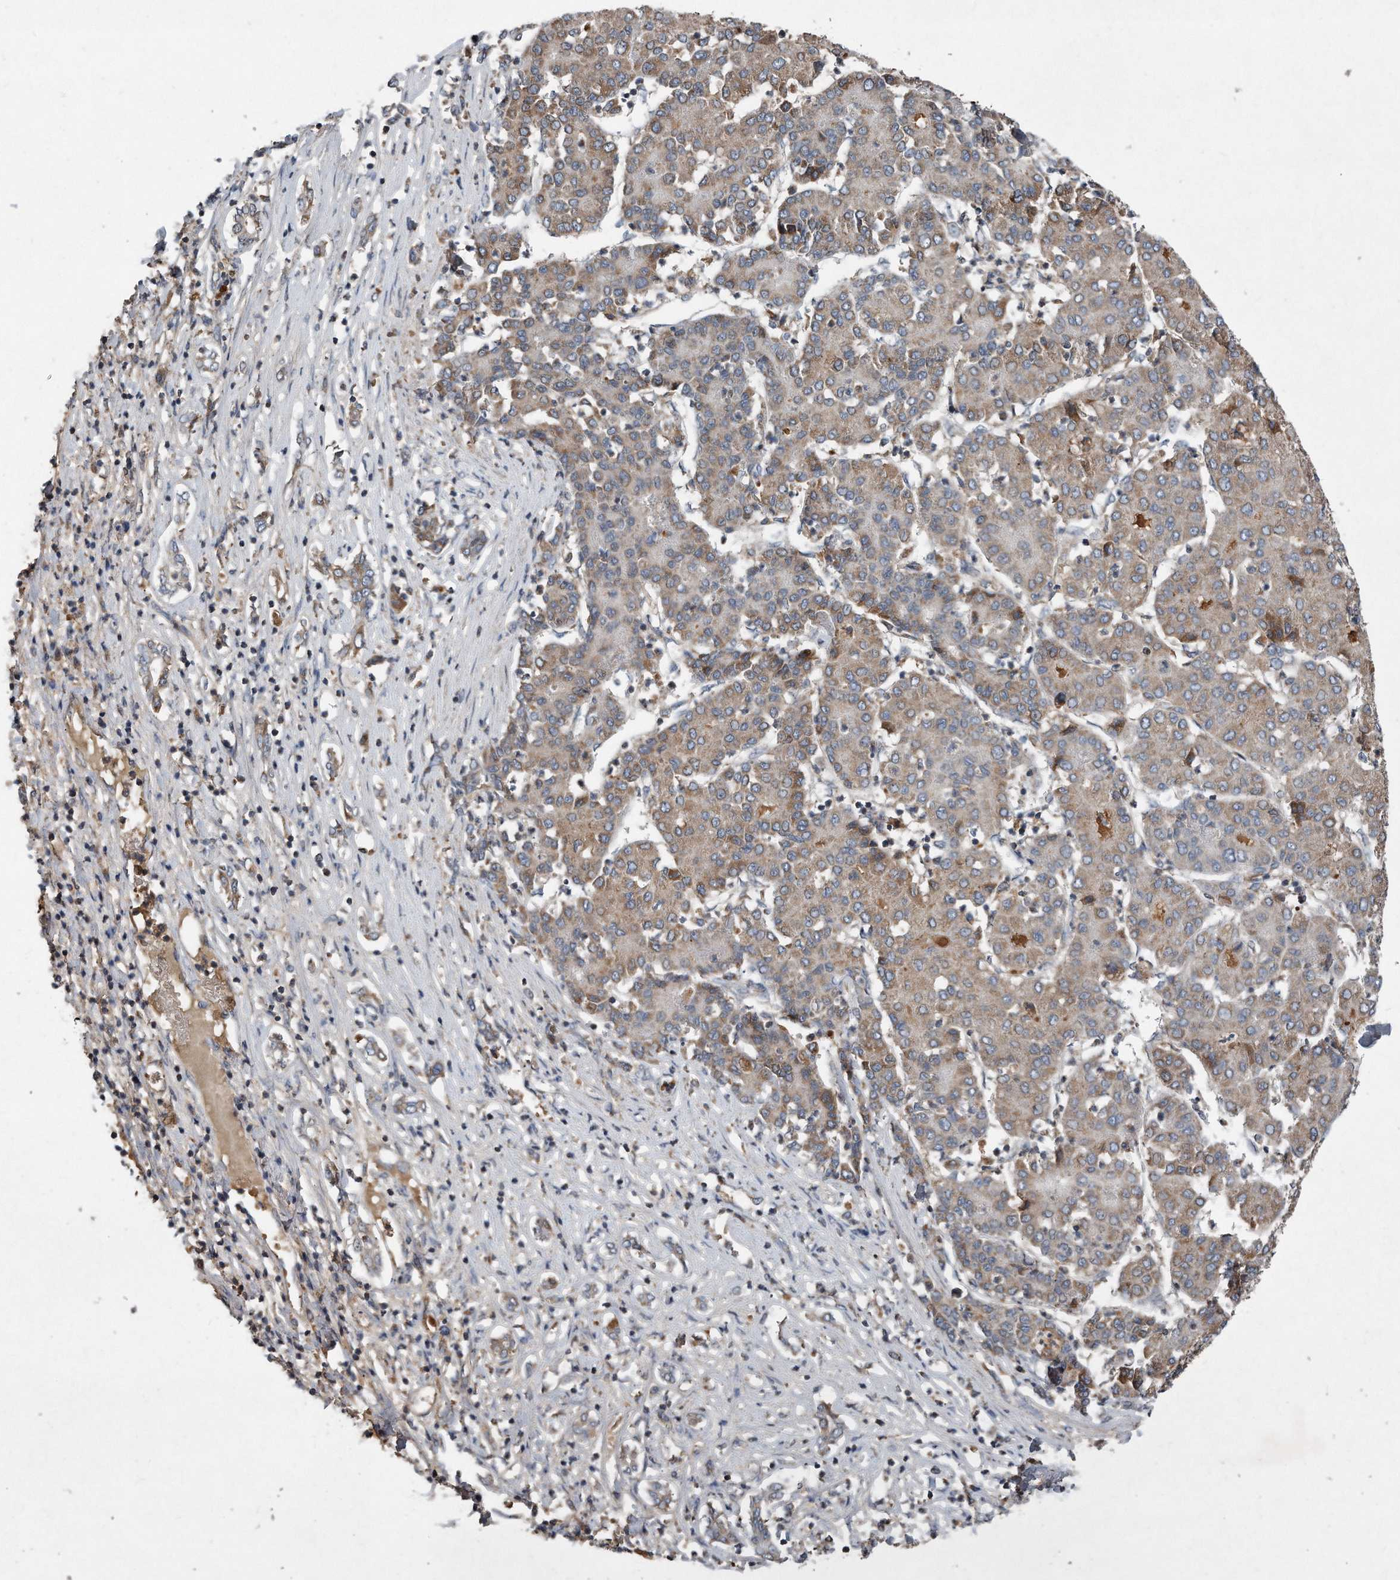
{"staining": {"intensity": "moderate", "quantity": "25%-75%", "location": "cytoplasmic/membranous"}, "tissue": "liver cancer", "cell_type": "Tumor cells", "image_type": "cancer", "snomed": [{"axis": "morphology", "description": "Carcinoma, Hepatocellular, NOS"}, {"axis": "topography", "description": "Liver"}], "caption": "Liver cancer was stained to show a protein in brown. There is medium levels of moderate cytoplasmic/membranous positivity in approximately 25%-75% of tumor cells.", "gene": "SDHA", "patient": {"sex": "male", "age": 65}}